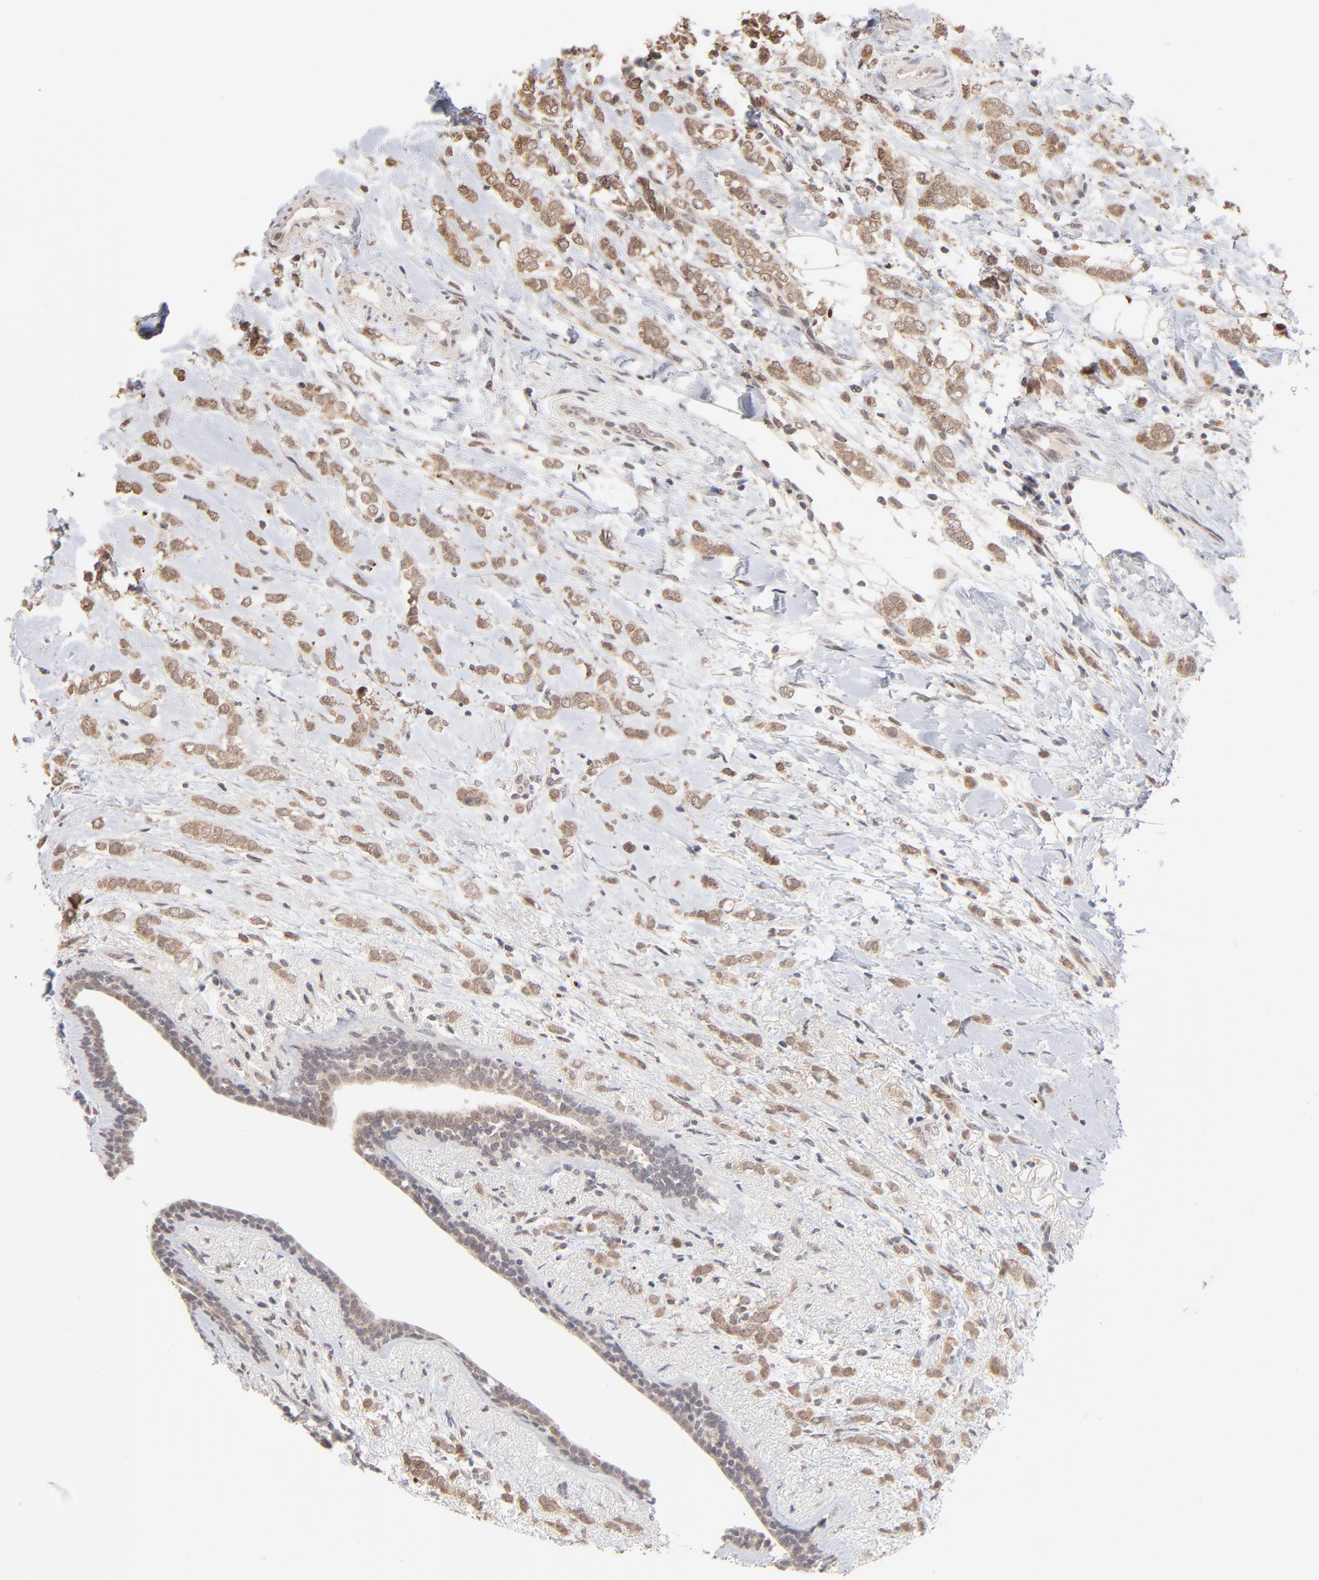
{"staining": {"intensity": "moderate", "quantity": ">75%", "location": "cytoplasmic/membranous,nuclear"}, "tissue": "breast cancer", "cell_type": "Tumor cells", "image_type": "cancer", "snomed": [{"axis": "morphology", "description": "Normal tissue, NOS"}, {"axis": "morphology", "description": "Lobular carcinoma"}, {"axis": "topography", "description": "Breast"}], "caption": "High-power microscopy captured an immunohistochemistry micrograph of breast cancer (lobular carcinoma), revealing moderate cytoplasmic/membranous and nuclear staining in about >75% of tumor cells.", "gene": "MSL2", "patient": {"sex": "female", "age": 47}}